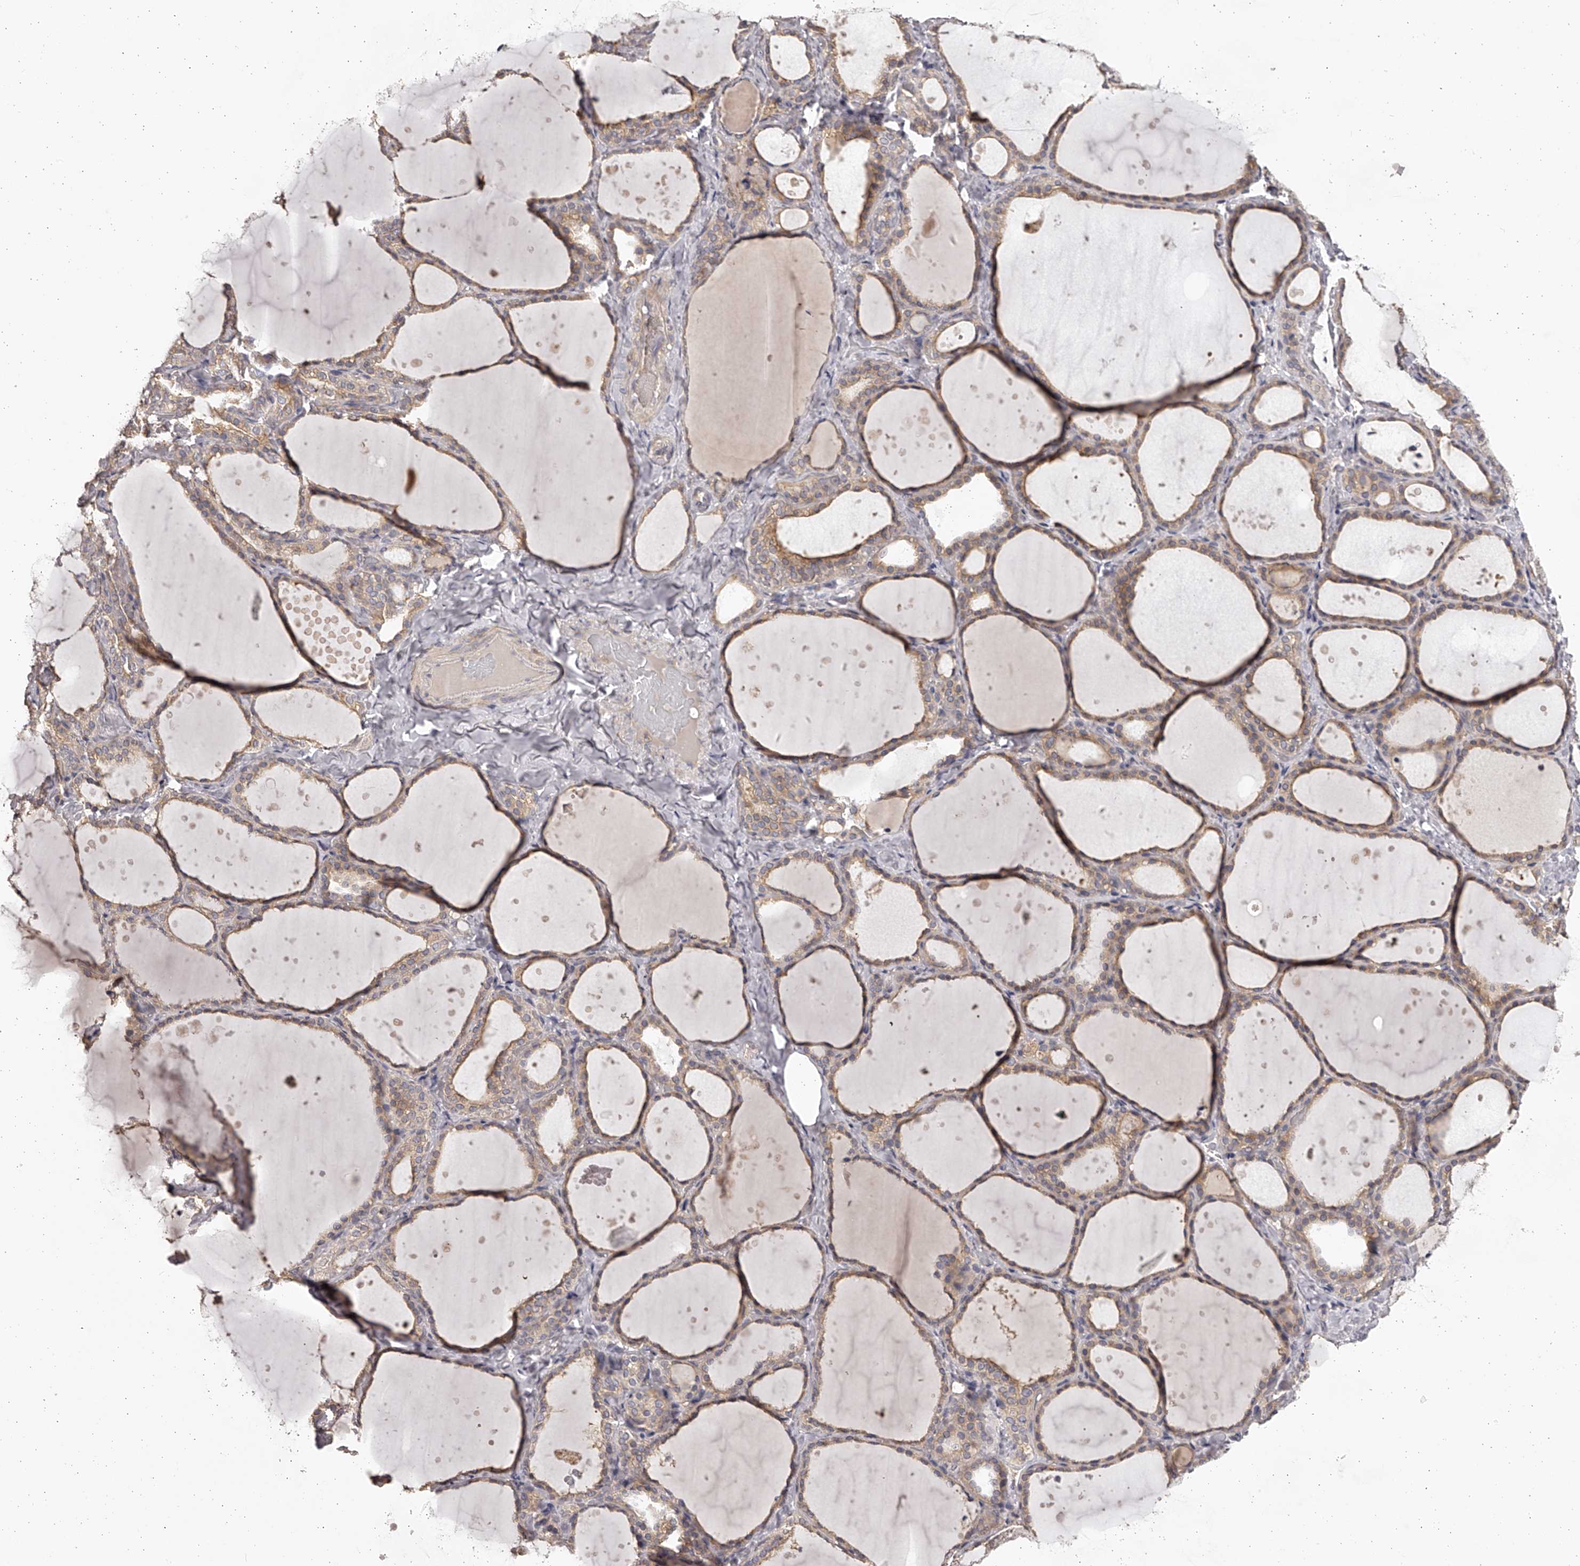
{"staining": {"intensity": "moderate", "quantity": "25%-75%", "location": "cytoplasmic/membranous"}, "tissue": "thyroid gland", "cell_type": "Glandular cells", "image_type": "normal", "snomed": [{"axis": "morphology", "description": "Normal tissue, NOS"}, {"axis": "topography", "description": "Thyroid gland"}], "caption": "Immunohistochemical staining of normal human thyroid gland exhibits 25%-75% levels of moderate cytoplasmic/membranous protein positivity in about 25%-75% of glandular cells.", "gene": "TNN", "patient": {"sex": "female", "age": 44}}